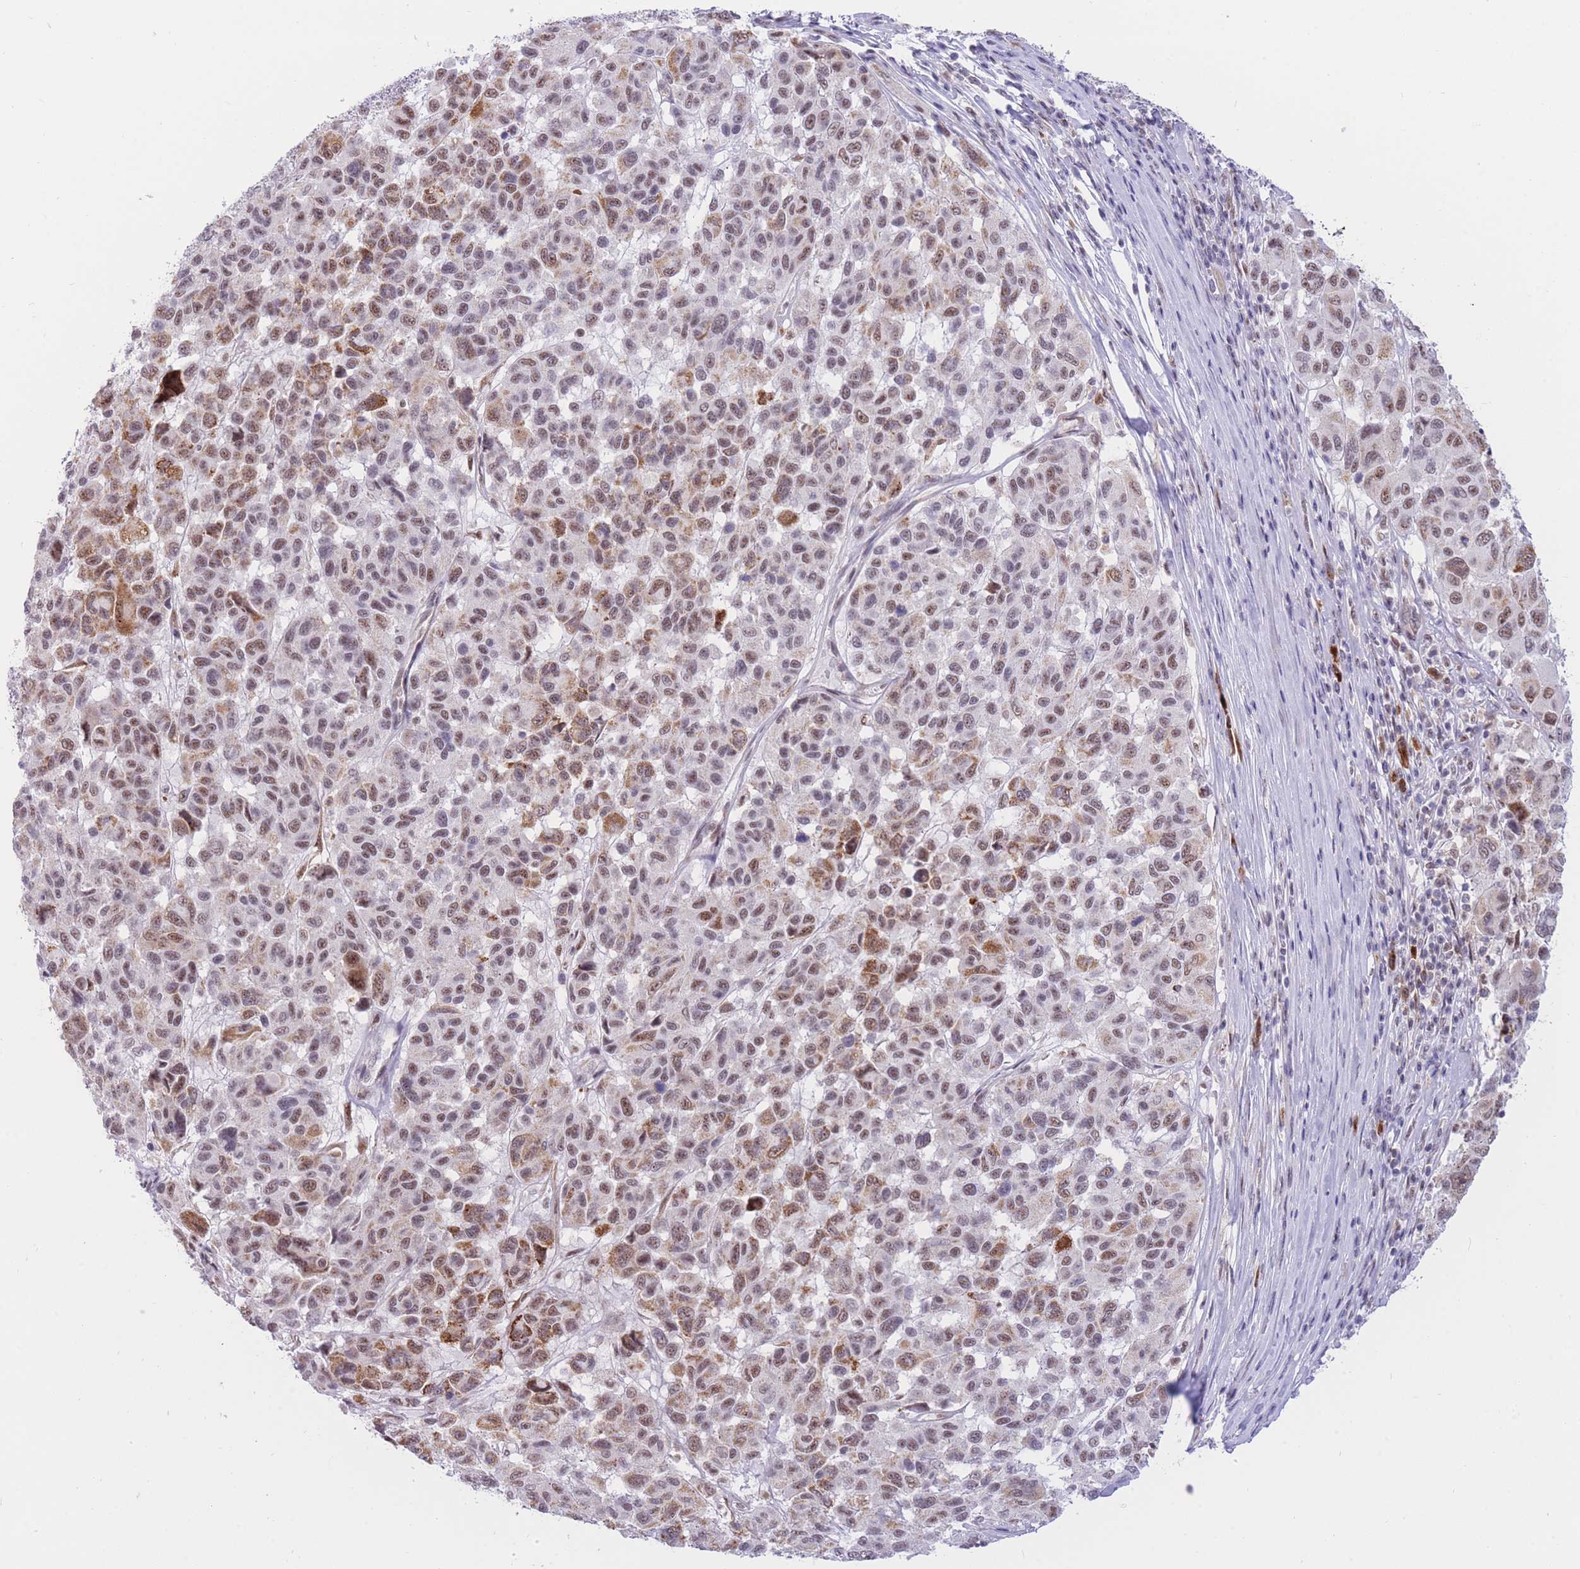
{"staining": {"intensity": "moderate", "quantity": "25%-75%", "location": "cytoplasmic/membranous,nuclear"}, "tissue": "melanoma", "cell_type": "Tumor cells", "image_type": "cancer", "snomed": [{"axis": "morphology", "description": "Malignant melanoma, NOS"}, {"axis": "topography", "description": "Skin"}], "caption": "A brown stain shows moderate cytoplasmic/membranous and nuclear expression of a protein in human malignant melanoma tumor cells.", "gene": "CYP2B6", "patient": {"sex": "female", "age": 66}}